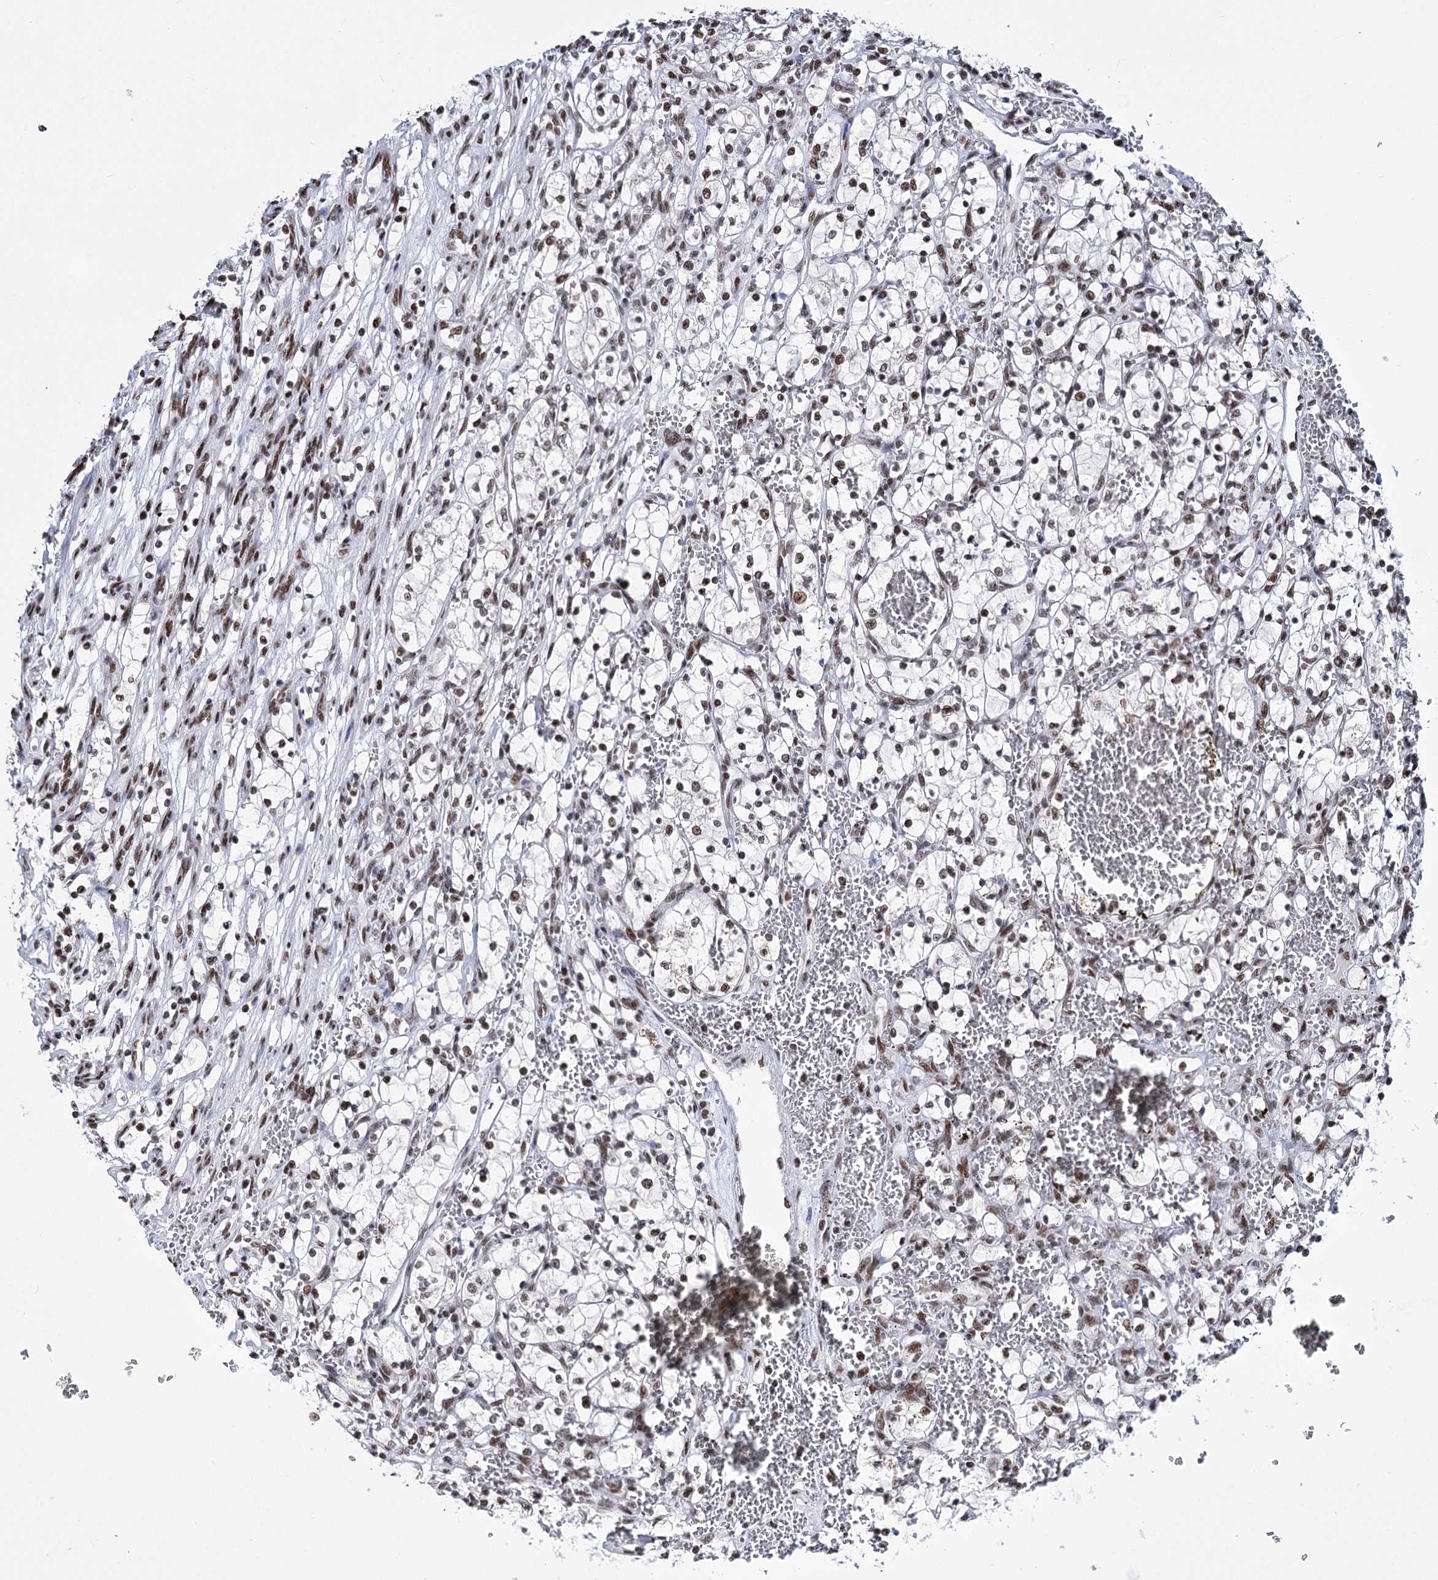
{"staining": {"intensity": "weak", "quantity": ">75%", "location": "nuclear"}, "tissue": "renal cancer", "cell_type": "Tumor cells", "image_type": "cancer", "snomed": [{"axis": "morphology", "description": "Adenocarcinoma, NOS"}, {"axis": "topography", "description": "Kidney"}], "caption": "An immunohistochemistry photomicrograph of tumor tissue is shown. Protein staining in brown labels weak nuclear positivity in adenocarcinoma (renal) within tumor cells. The staining is performed using DAB brown chromogen to label protein expression. The nuclei are counter-stained blue using hematoxylin.", "gene": "POU4F3", "patient": {"sex": "female", "age": 69}}